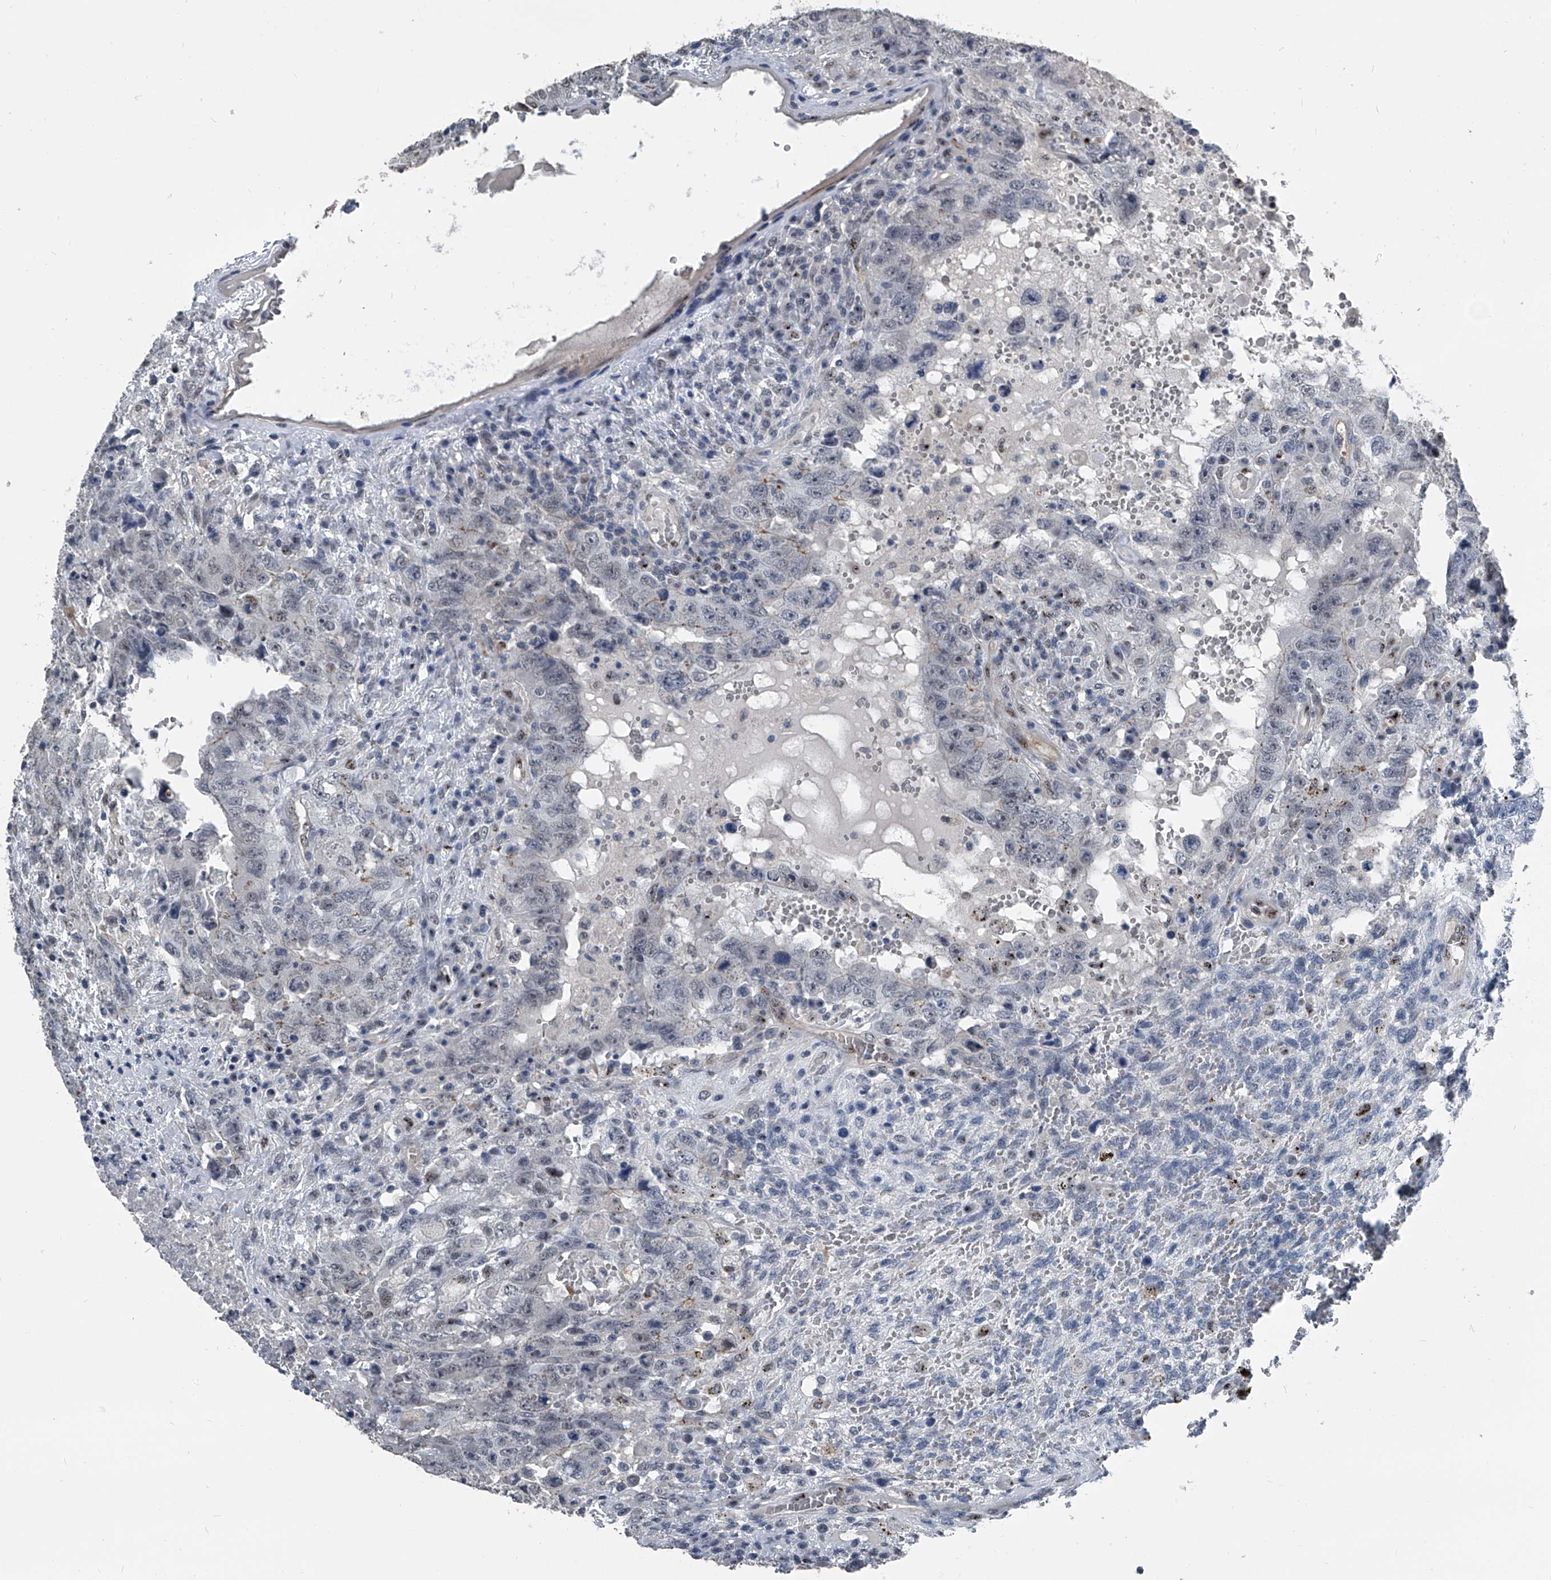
{"staining": {"intensity": "negative", "quantity": "none", "location": "none"}, "tissue": "testis cancer", "cell_type": "Tumor cells", "image_type": "cancer", "snomed": [{"axis": "morphology", "description": "Carcinoma, Embryonal, NOS"}, {"axis": "topography", "description": "Testis"}], "caption": "Micrograph shows no protein staining in tumor cells of testis embryonal carcinoma tissue. (Brightfield microscopy of DAB (3,3'-diaminobenzidine) immunohistochemistry at high magnification).", "gene": "MEN1", "patient": {"sex": "male", "age": 26}}